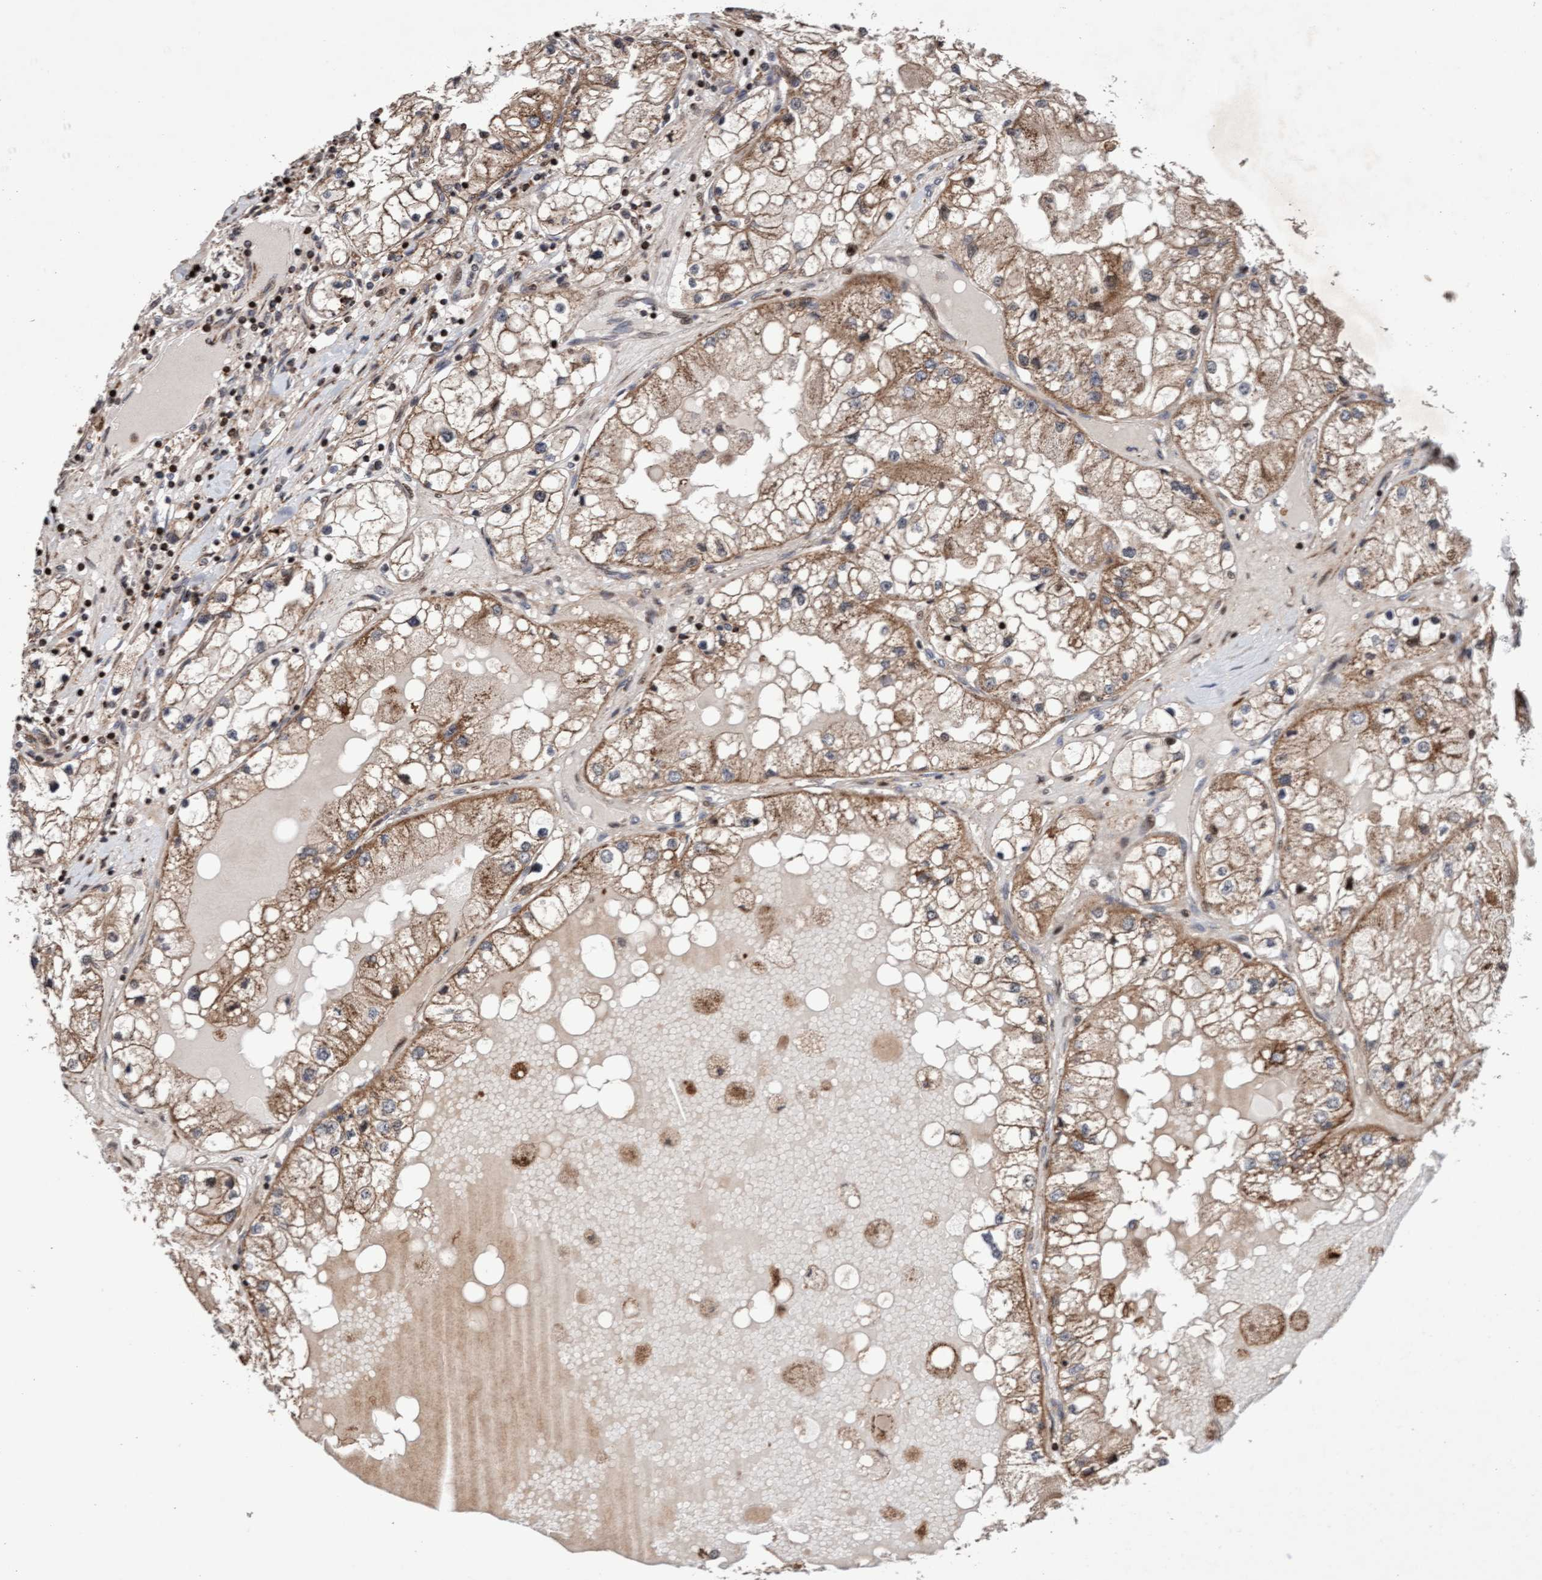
{"staining": {"intensity": "moderate", "quantity": ">75%", "location": "cytoplasmic/membranous"}, "tissue": "renal cancer", "cell_type": "Tumor cells", "image_type": "cancer", "snomed": [{"axis": "morphology", "description": "Adenocarcinoma, NOS"}, {"axis": "topography", "description": "Kidney"}], "caption": "DAB immunohistochemical staining of renal cancer displays moderate cytoplasmic/membranous protein positivity in approximately >75% of tumor cells. Immunohistochemistry (ihc) stains the protein of interest in brown and the nuclei are stained blue.", "gene": "PECR", "patient": {"sex": "male", "age": 68}}